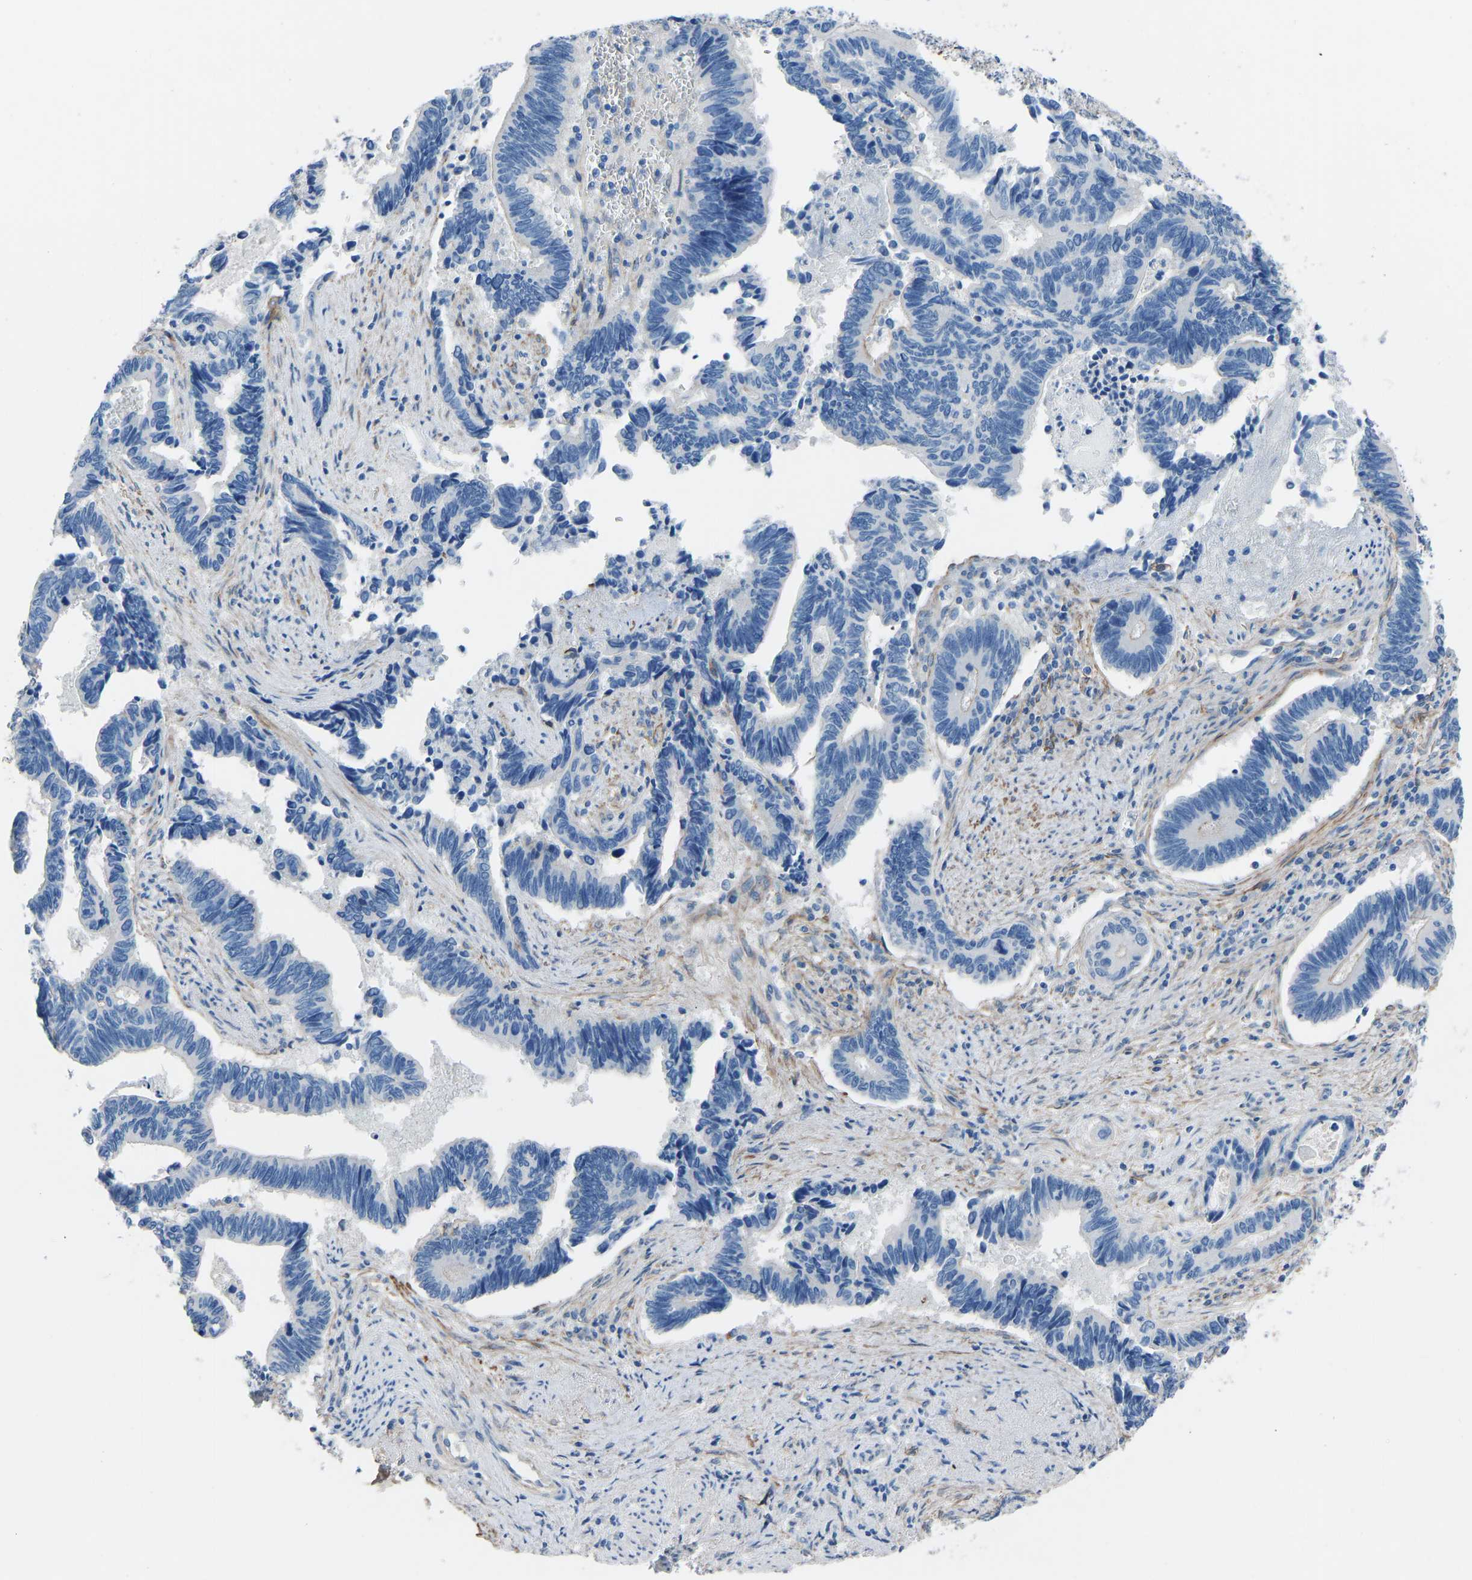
{"staining": {"intensity": "moderate", "quantity": "<25%", "location": "cytoplasmic/membranous"}, "tissue": "pancreatic cancer", "cell_type": "Tumor cells", "image_type": "cancer", "snomed": [{"axis": "morphology", "description": "Adenocarcinoma, NOS"}, {"axis": "topography", "description": "Pancreas"}], "caption": "Protein staining of pancreatic cancer tissue demonstrates moderate cytoplasmic/membranous positivity in about <25% of tumor cells.", "gene": "MYH10", "patient": {"sex": "female", "age": 70}}